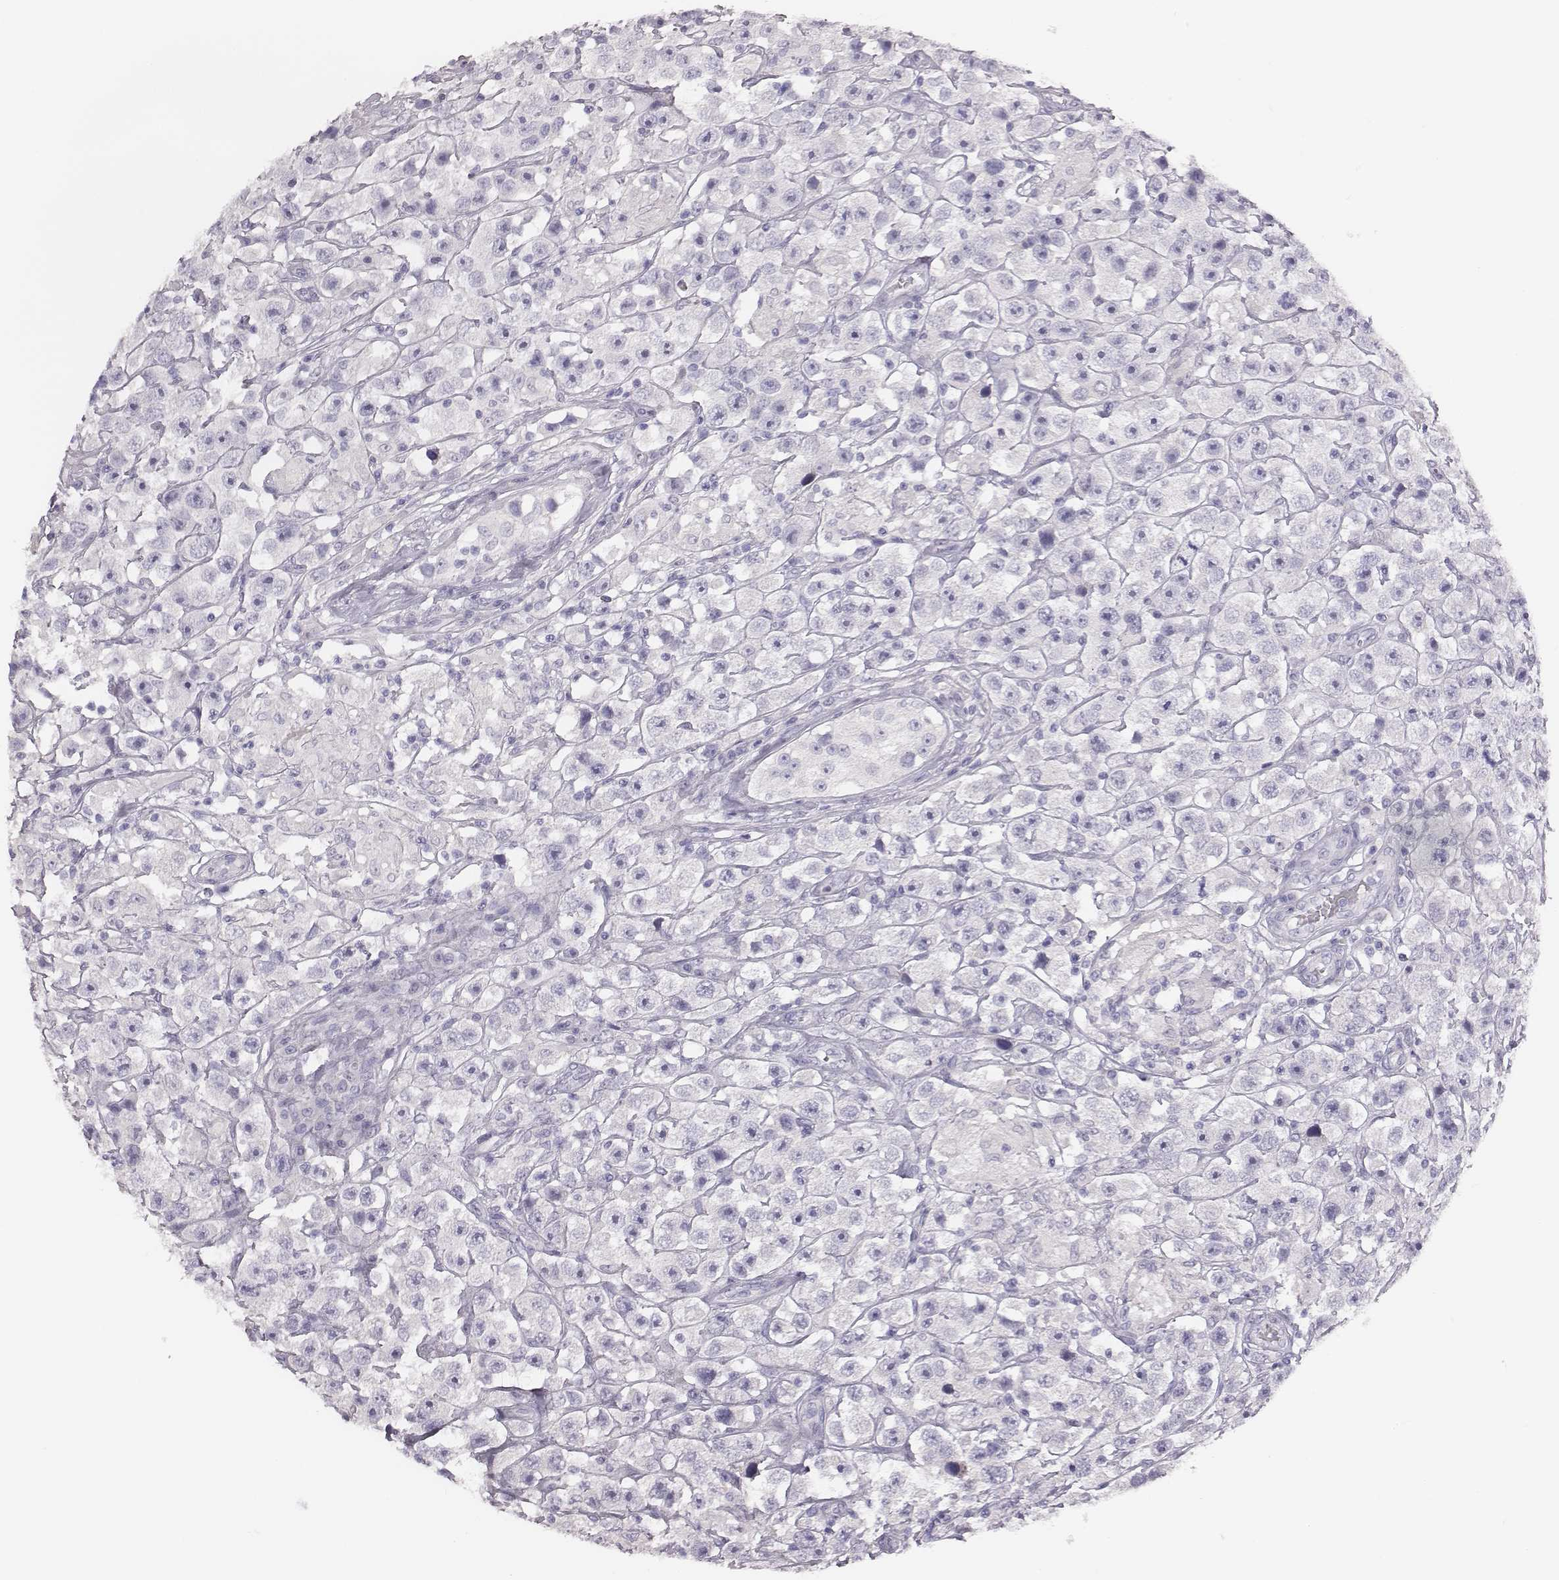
{"staining": {"intensity": "negative", "quantity": "none", "location": "none"}, "tissue": "testis cancer", "cell_type": "Tumor cells", "image_type": "cancer", "snomed": [{"axis": "morphology", "description": "Seminoma, NOS"}, {"axis": "topography", "description": "Testis"}], "caption": "IHC micrograph of neoplastic tissue: testis cancer stained with DAB (3,3'-diaminobenzidine) exhibits no significant protein expression in tumor cells.", "gene": "GUCA1A", "patient": {"sex": "male", "age": 45}}